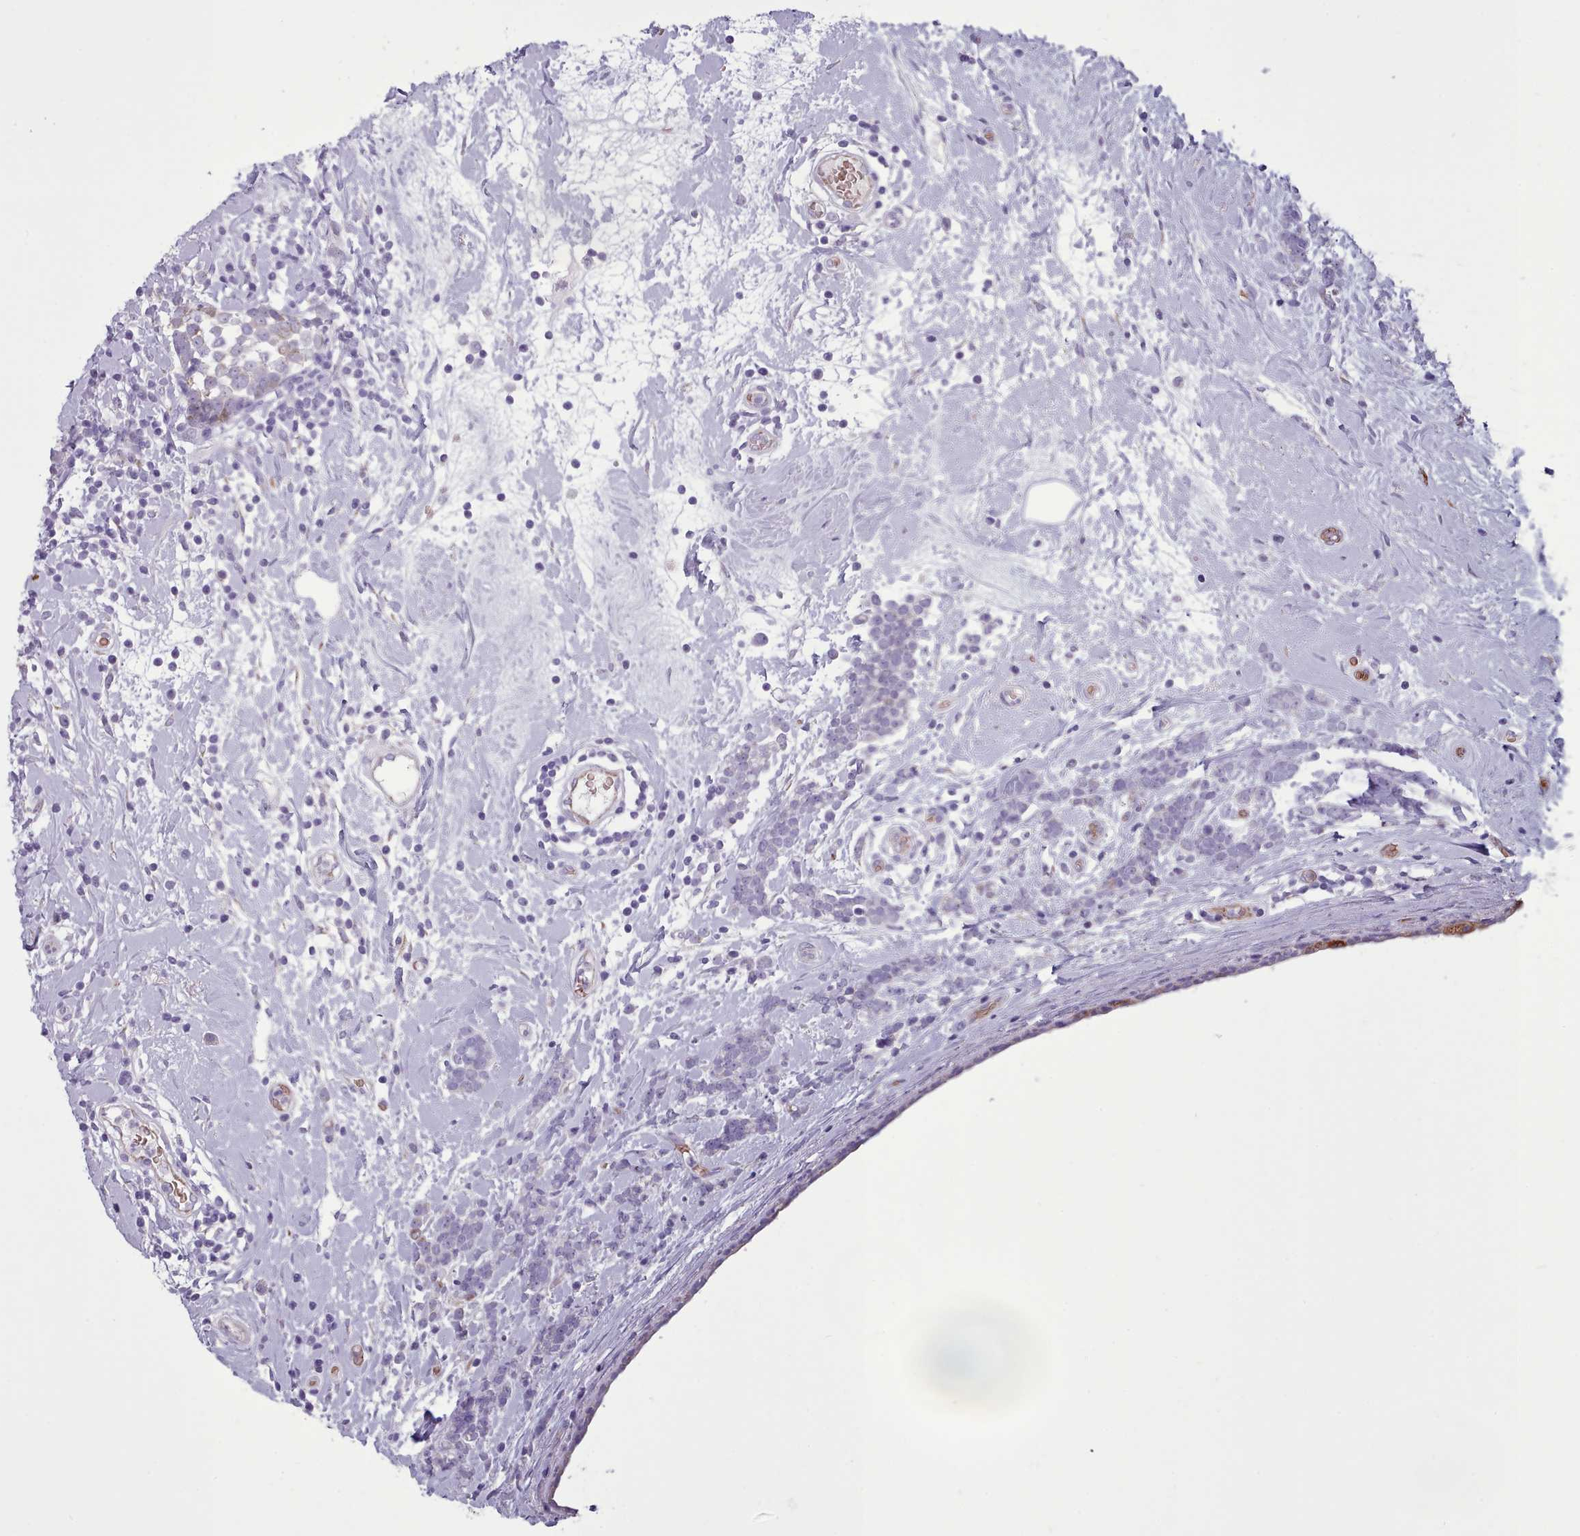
{"staining": {"intensity": "negative", "quantity": "none", "location": "none"}, "tissue": "breast cancer", "cell_type": "Tumor cells", "image_type": "cancer", "snomed": [{"axis": "morphology", "description": "Lobular carcinoma"}, {"axis": "topography", "description": "Breast"}], "caption": "Tumor cells are negative for brown protein staining in breast cancer (lobular carcinoma). (IHC, brightfield microscopy, high magnification).", "gene": "AK4", "patient": {"sex": "female", "age": 58}}